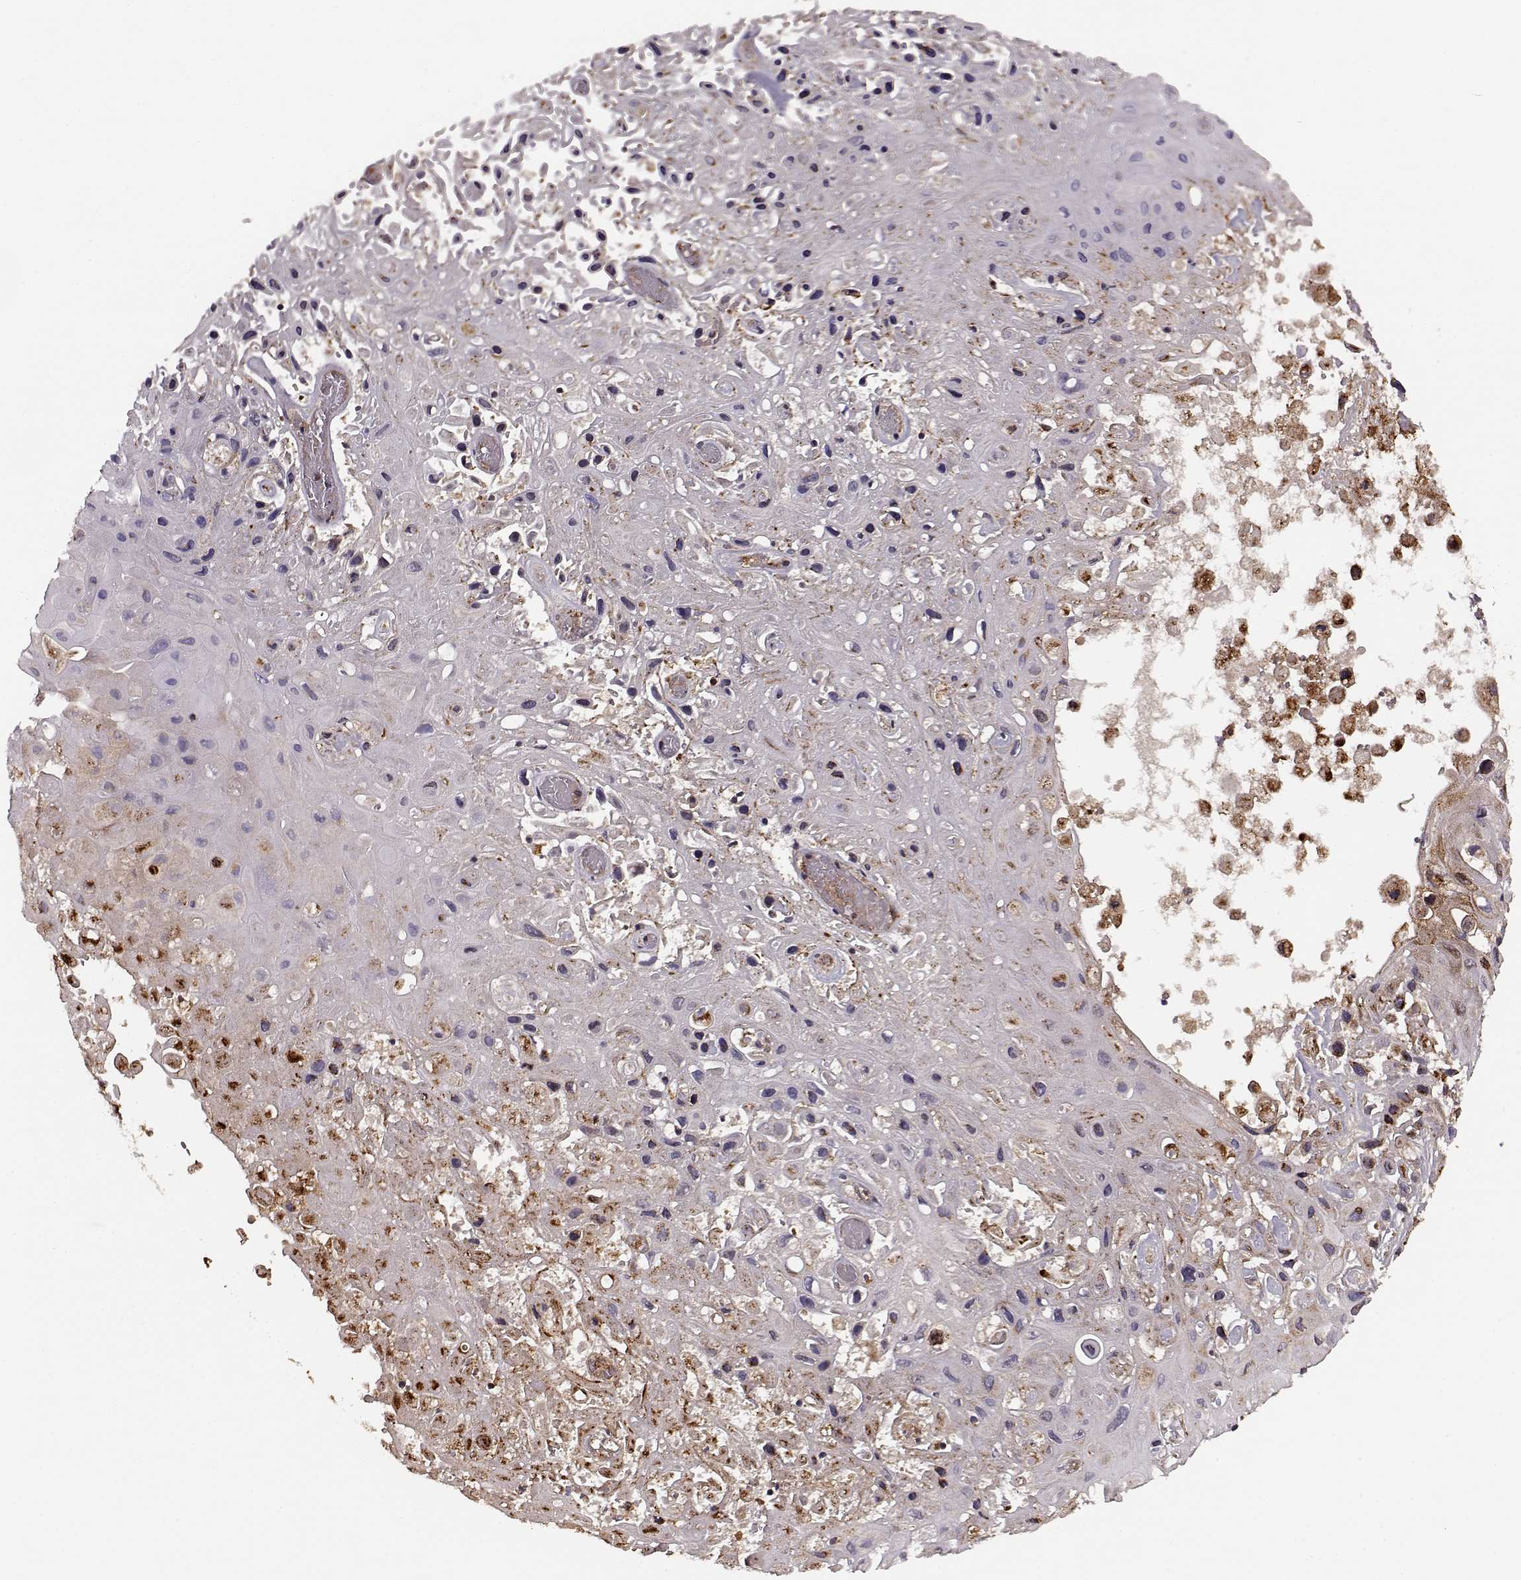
{"staining": {"intensity": "moderate", "quantity": "<25%", "location": "cytoplasmic/membranous"}, "tissue": "skin cancer", "cell_type": "Tumor cells", "image_type": "cancer", "snomed": [{"axis": "morphology", "description": "Squamous cell carcinoma, NOS"}, {"axis": "topography", "description": "Skin"}], "caption": "Skin cancer (squamous cell carcinoma) stained with DAB (3,3'-diaminobenzidine) immunohistochemistry (IHC) exhibits low levels of moderate cytoplasmic/membranous expression in approximately <25% of tumor cells. (brown staining indicates protein expression, while blue staining denotes nuclei).", "gene": "IFRD2", "patient": {"sex": "male", "age": 82}}